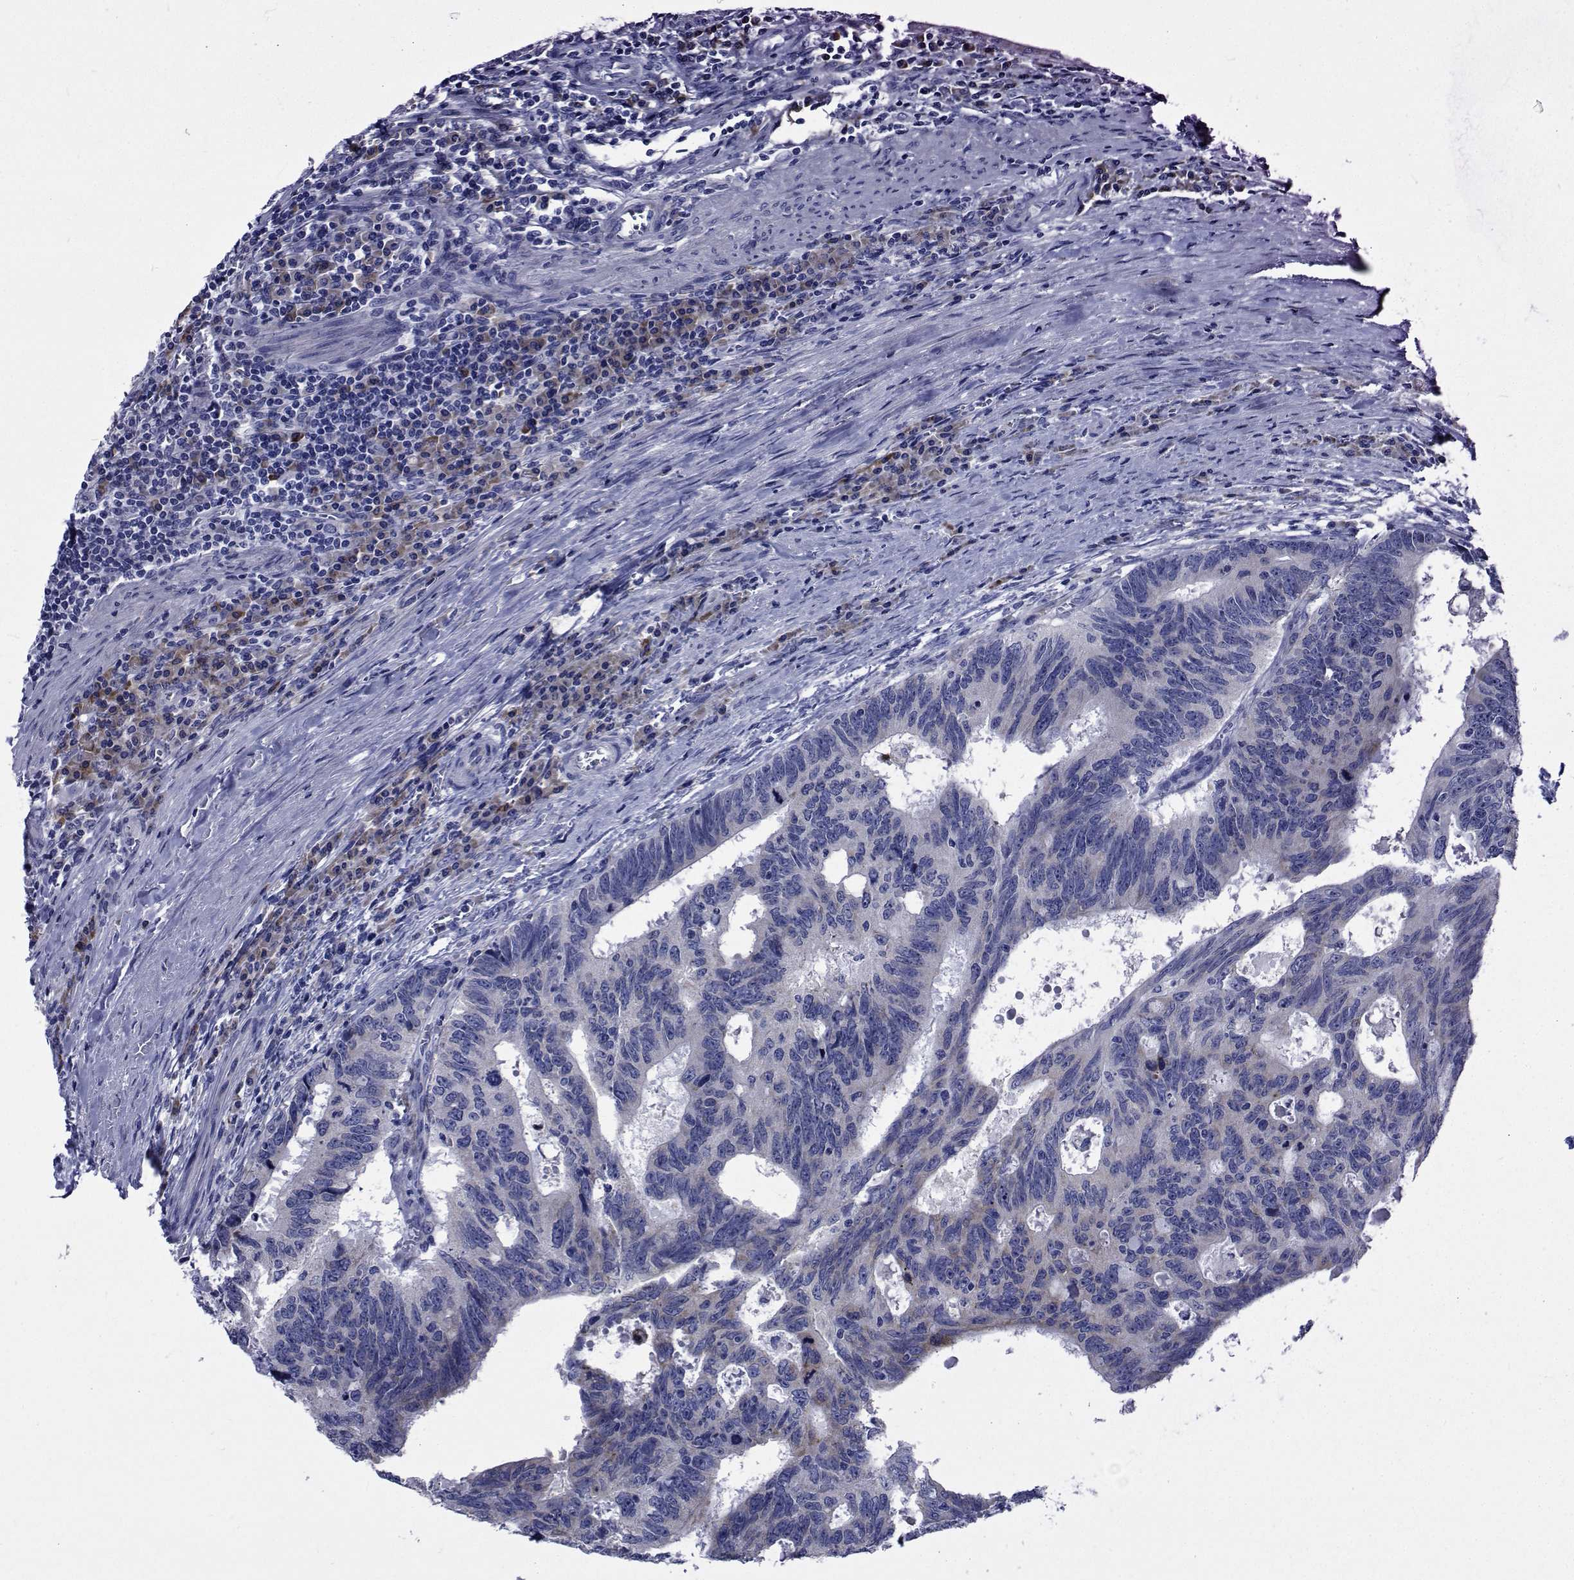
{"staining": {"intensity": "moderate", "quantity": "<25%", "location": "cytoplasmic/membranous"}, "tissue": "colorectal cancer", "cell_type": "Tumor cells", "image_type": "cancer", "snomed": [{"axis": "morphology", "description": "Adenocarcinoma, NOS"}, {"axis": "topography", "description": "Colon"}], "caption": "Immunohistochemistry photomicrograph of neoplastic tissue: colorectal cancer (adenocarcinoma) stained using IHC shows low levels of moderate protein expression localized specifically in the cytoplasmic/membranous of tumor cells, appearing as a cytoplasmic/membranous brown color.", "gene": "ROPN1", "patient": {"sex": "female", "age": 77}}